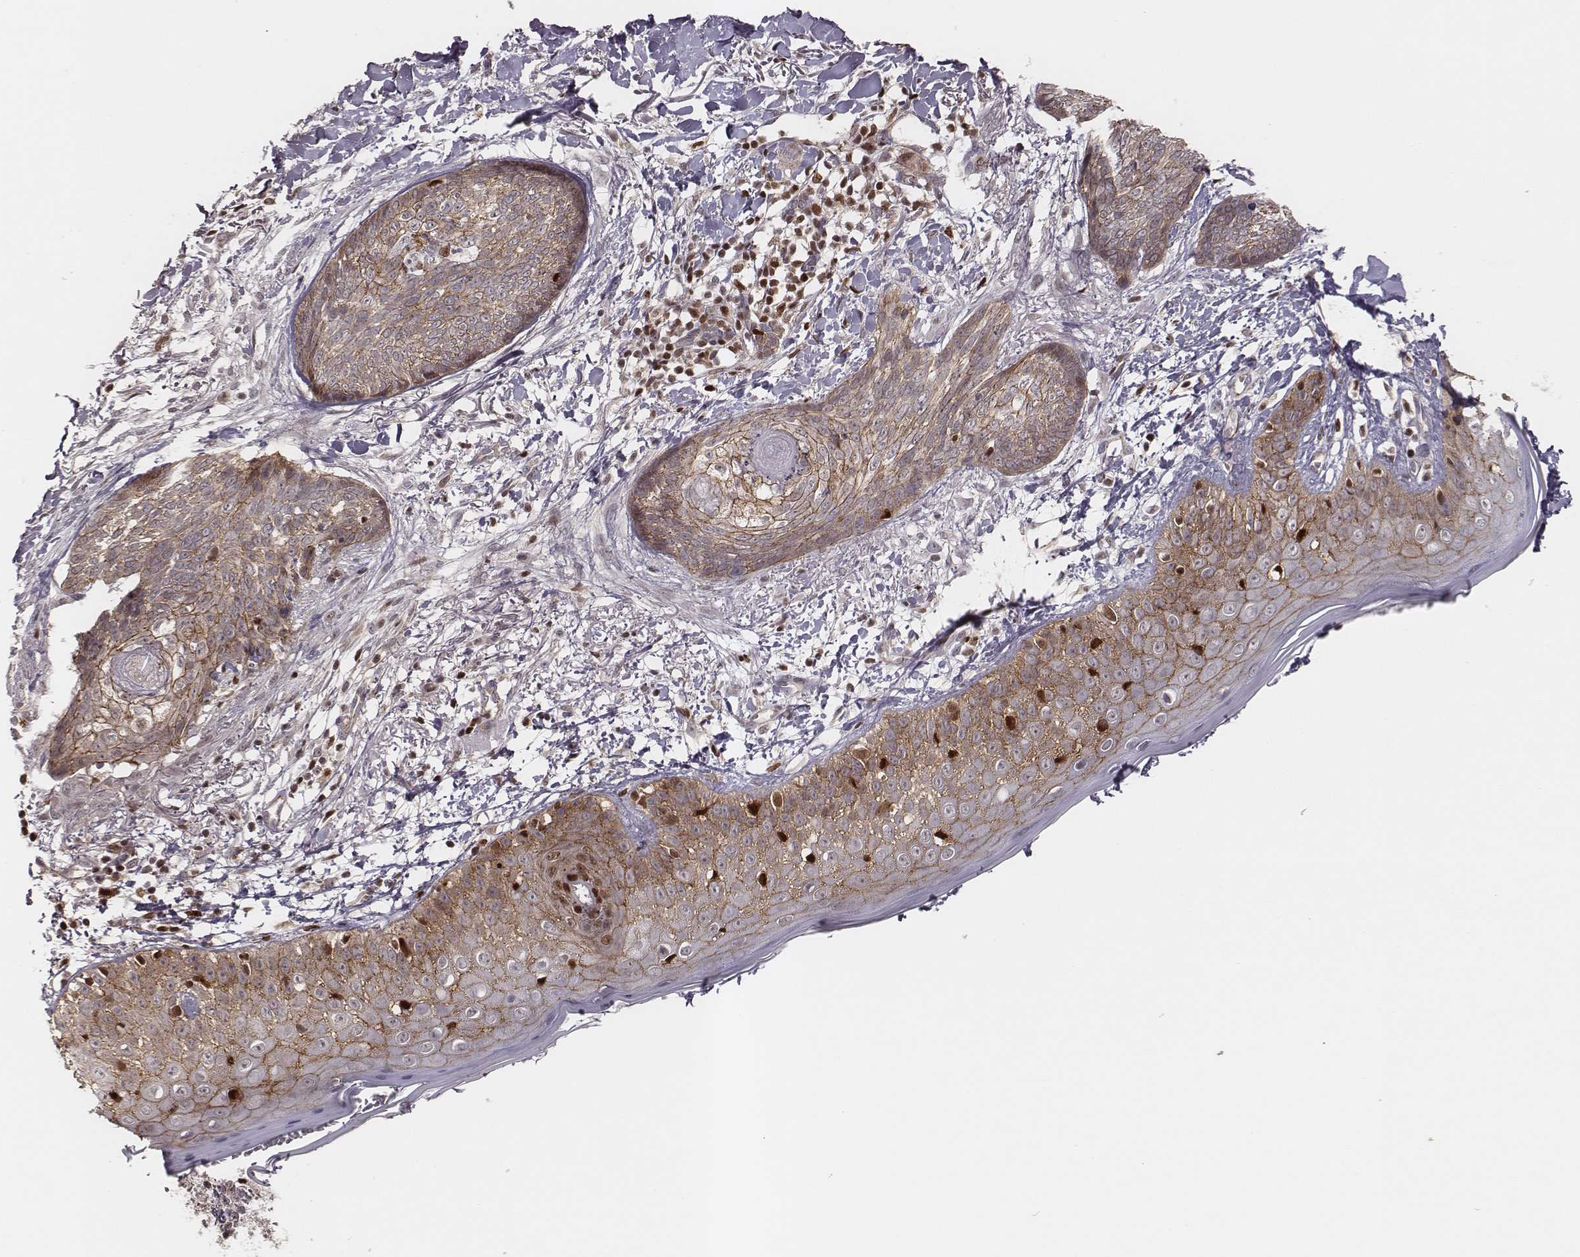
{"staining": {"intensity": "moderate", "quantity": ">75%", "location": "cytoplasmic/membranous"}, "tissue": "skin cancer", "cell_type": "Tumor cells", "image_type": "cancer", "snomed": [{"axis": "morphology", "description": "Normal tissue, NOS"}, {"axis": "morphology", "description": "Basal cell carcinoma"}, {"axis": "topography", "description": "Skin"}], "caption": "Brown immunohistochemical staining in human basal cell carcinoma (skin) reveals moderate cytoplasmic/membranous expression in approximately >75% of tumor cells.", "gene": "WDR59", "patient": {"sex": "male", "age": 84}}